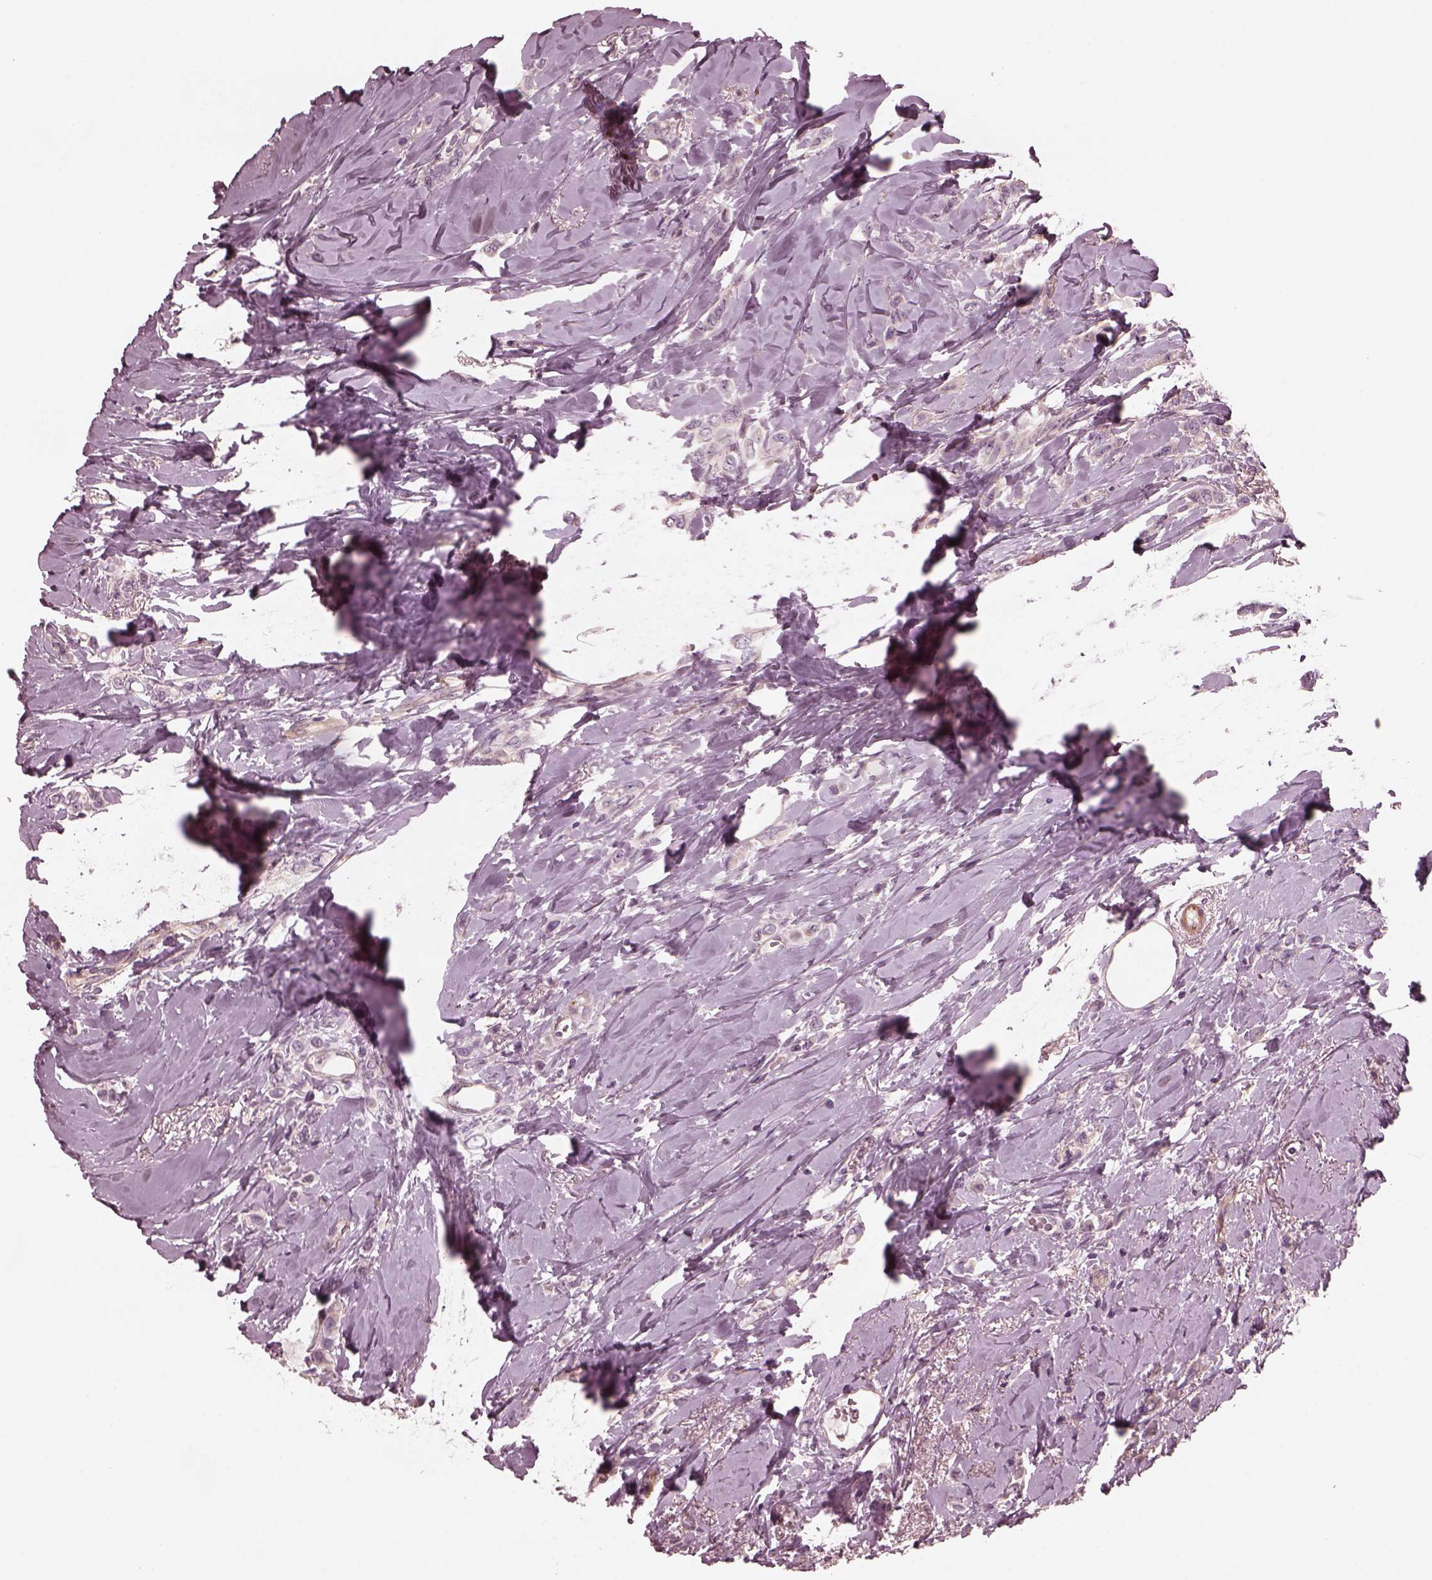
{"staining": {"intensity": "negative", "quantity": "none", "location": "none"}, "tissue": "breast cancer", "cell_type": "Tumor cells", "image_type": "cancer", "snomed": [{"axis": "morphology", "description": "Lobular carcinoma"}, {"axis": "topography", "description": "Breast"}], "caption": "Tumor cells are negative for protein expression in human lobular carcinoma (breast). (DAB IHC visualized using brightfield microscopy, high magnification).", "gene": "KIF6", "patient": {"sex": "female", "age": 66}}